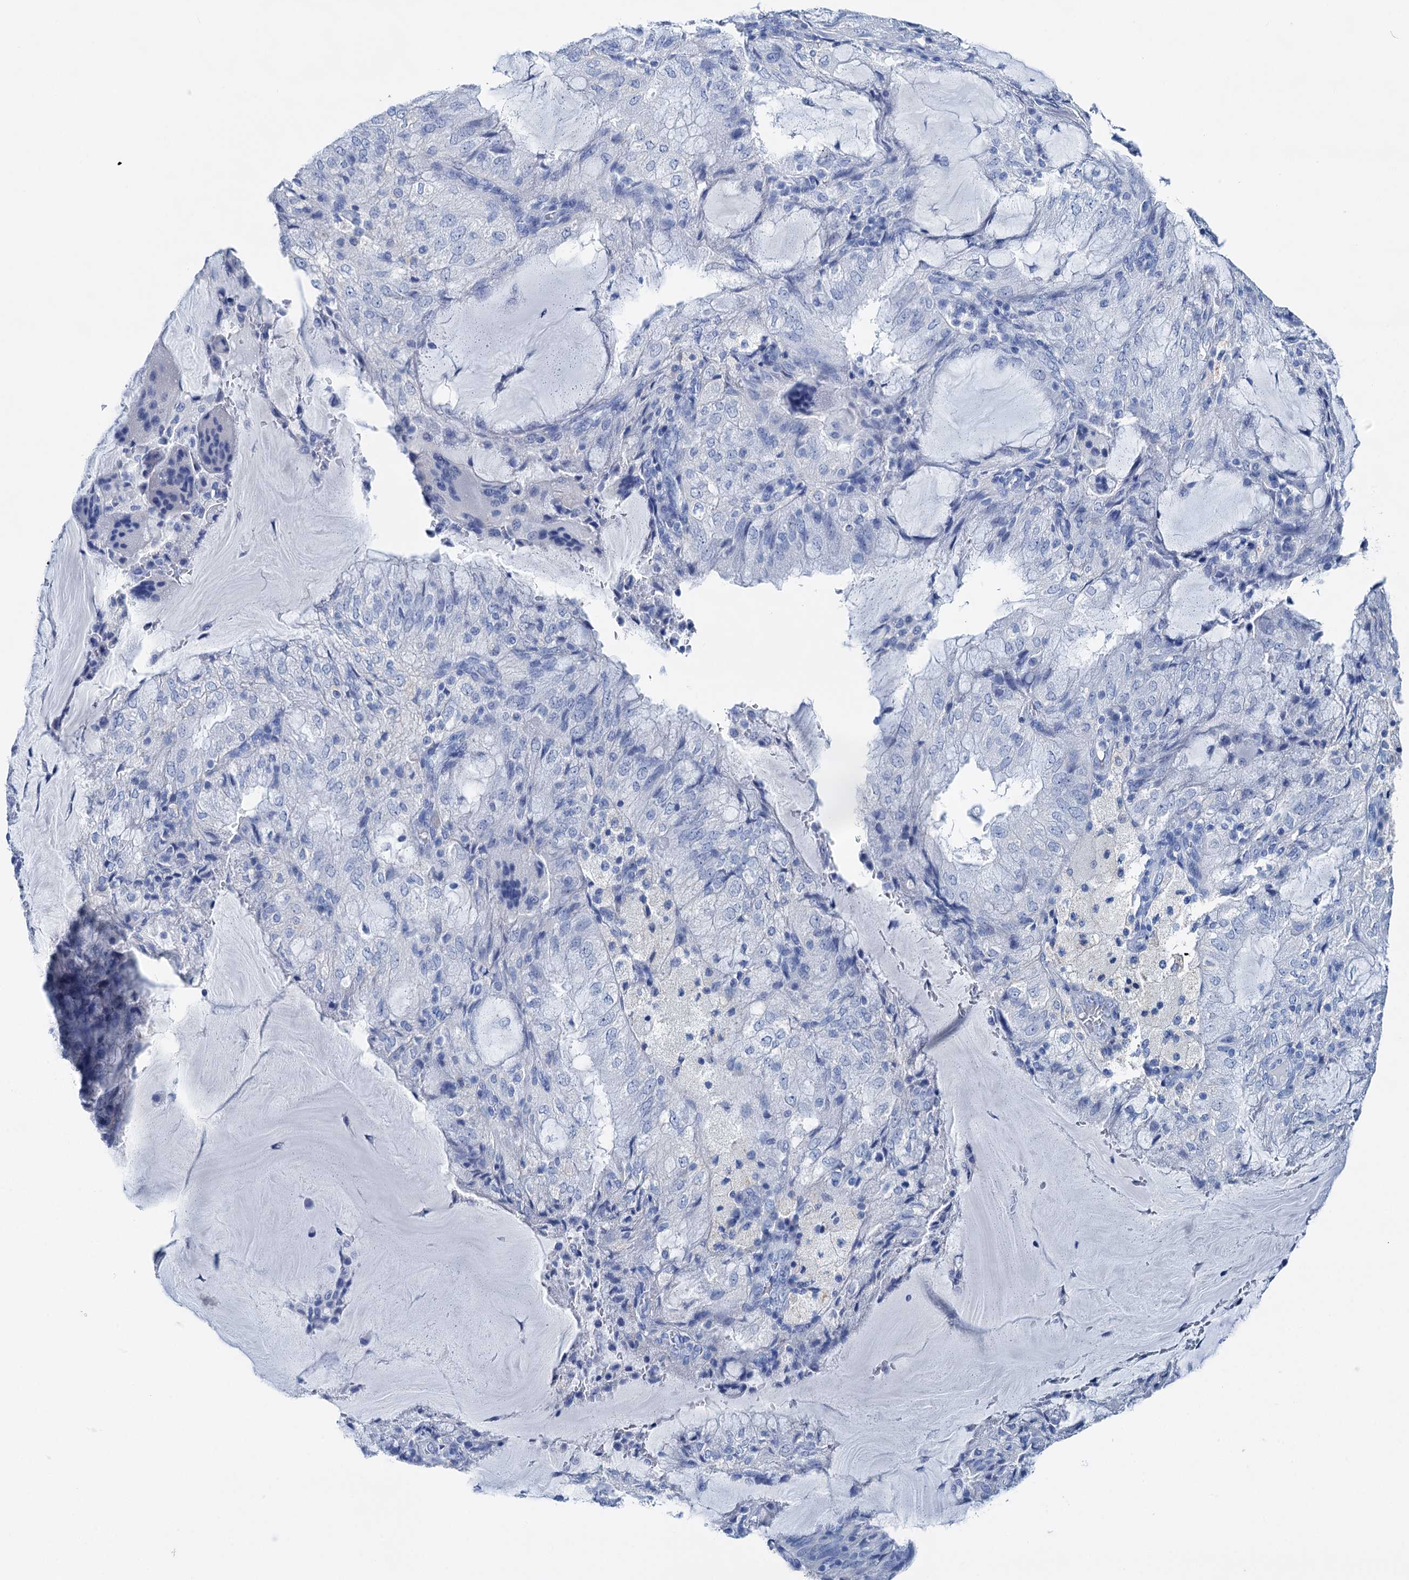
{"staining": {"intensity": "negative", "quantity": "none", "location": "none"}, "tissue": "endometrial cancer", "cell_type": "Tumor cells", "image_type": "cancer", "snomed": [{"axis": "morphology", "description": "Adenocarcinoma, NOS"}, {"axis": "topography", "description": "Endometrium"}], "caption": "High power microscopy histopathology image of an immunohistochemistry photomicrograph of adenocarcinoma (endometrial), revealing no significant expression in tumor cells.", "gene": "BRINP1", "patient": {"sex": "female", "age": 81}}